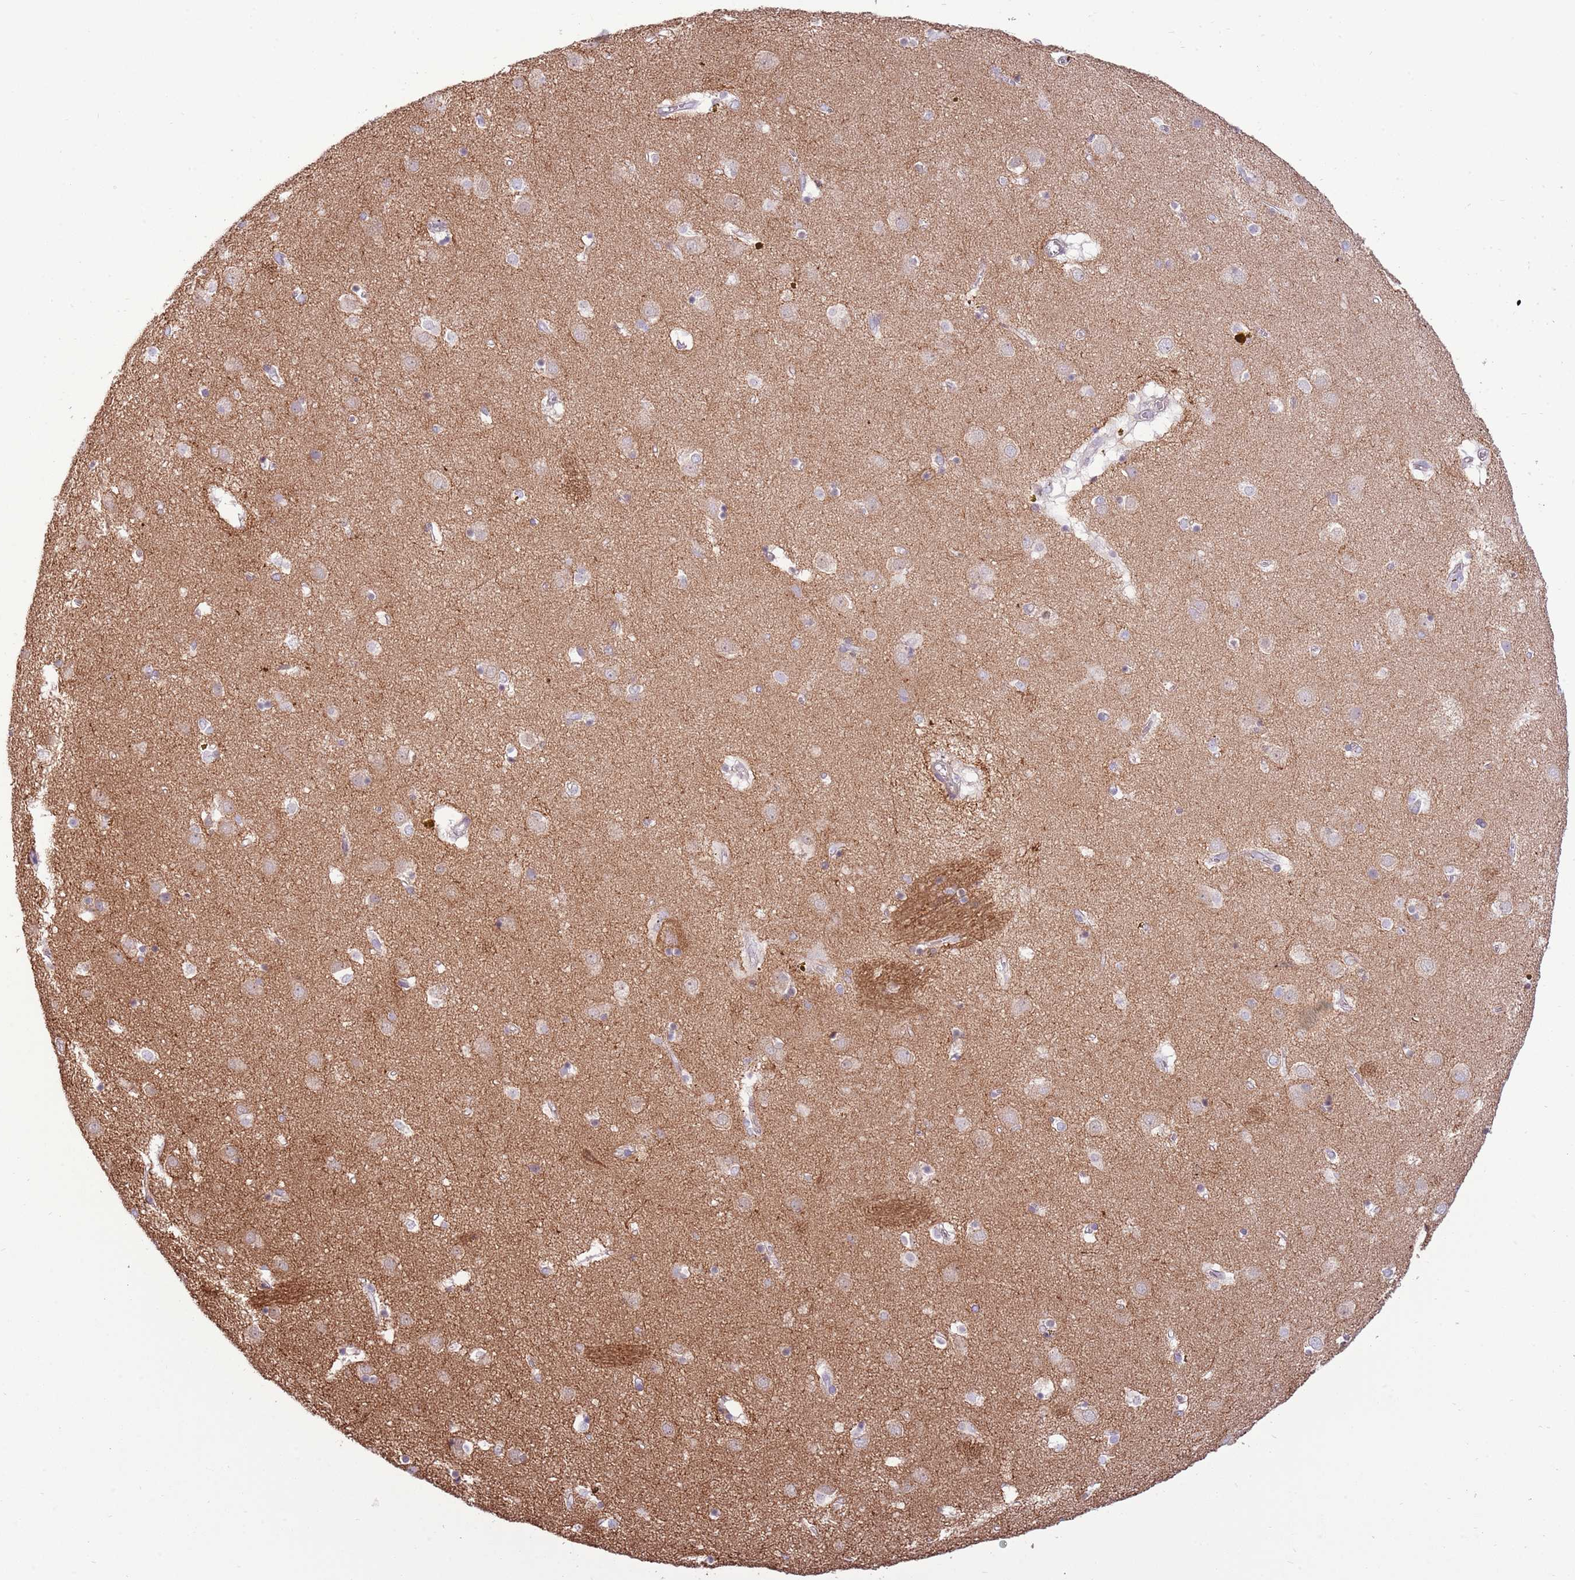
{"staining": {"intensity": "weak", "quantity": "<25%", "location": "cytoplasmic/membranous"}, "tissue": "caudate", "cell_type": "Glial cells", "image_type": "normal", "snomed": [{"axis": "morphology", "description": "Normal tissue, NOS"}, {"axis": "topography", "description": "Lateral ventricle wall"}], "caption": "This micrograph is of normal caudate stained with IHC to label a protein in brown with the nuclei are counter-stained blue. There is no staining in glial cells.", "gene": "ZC4H2", "patient": {"sex": "male", "age": 70}}